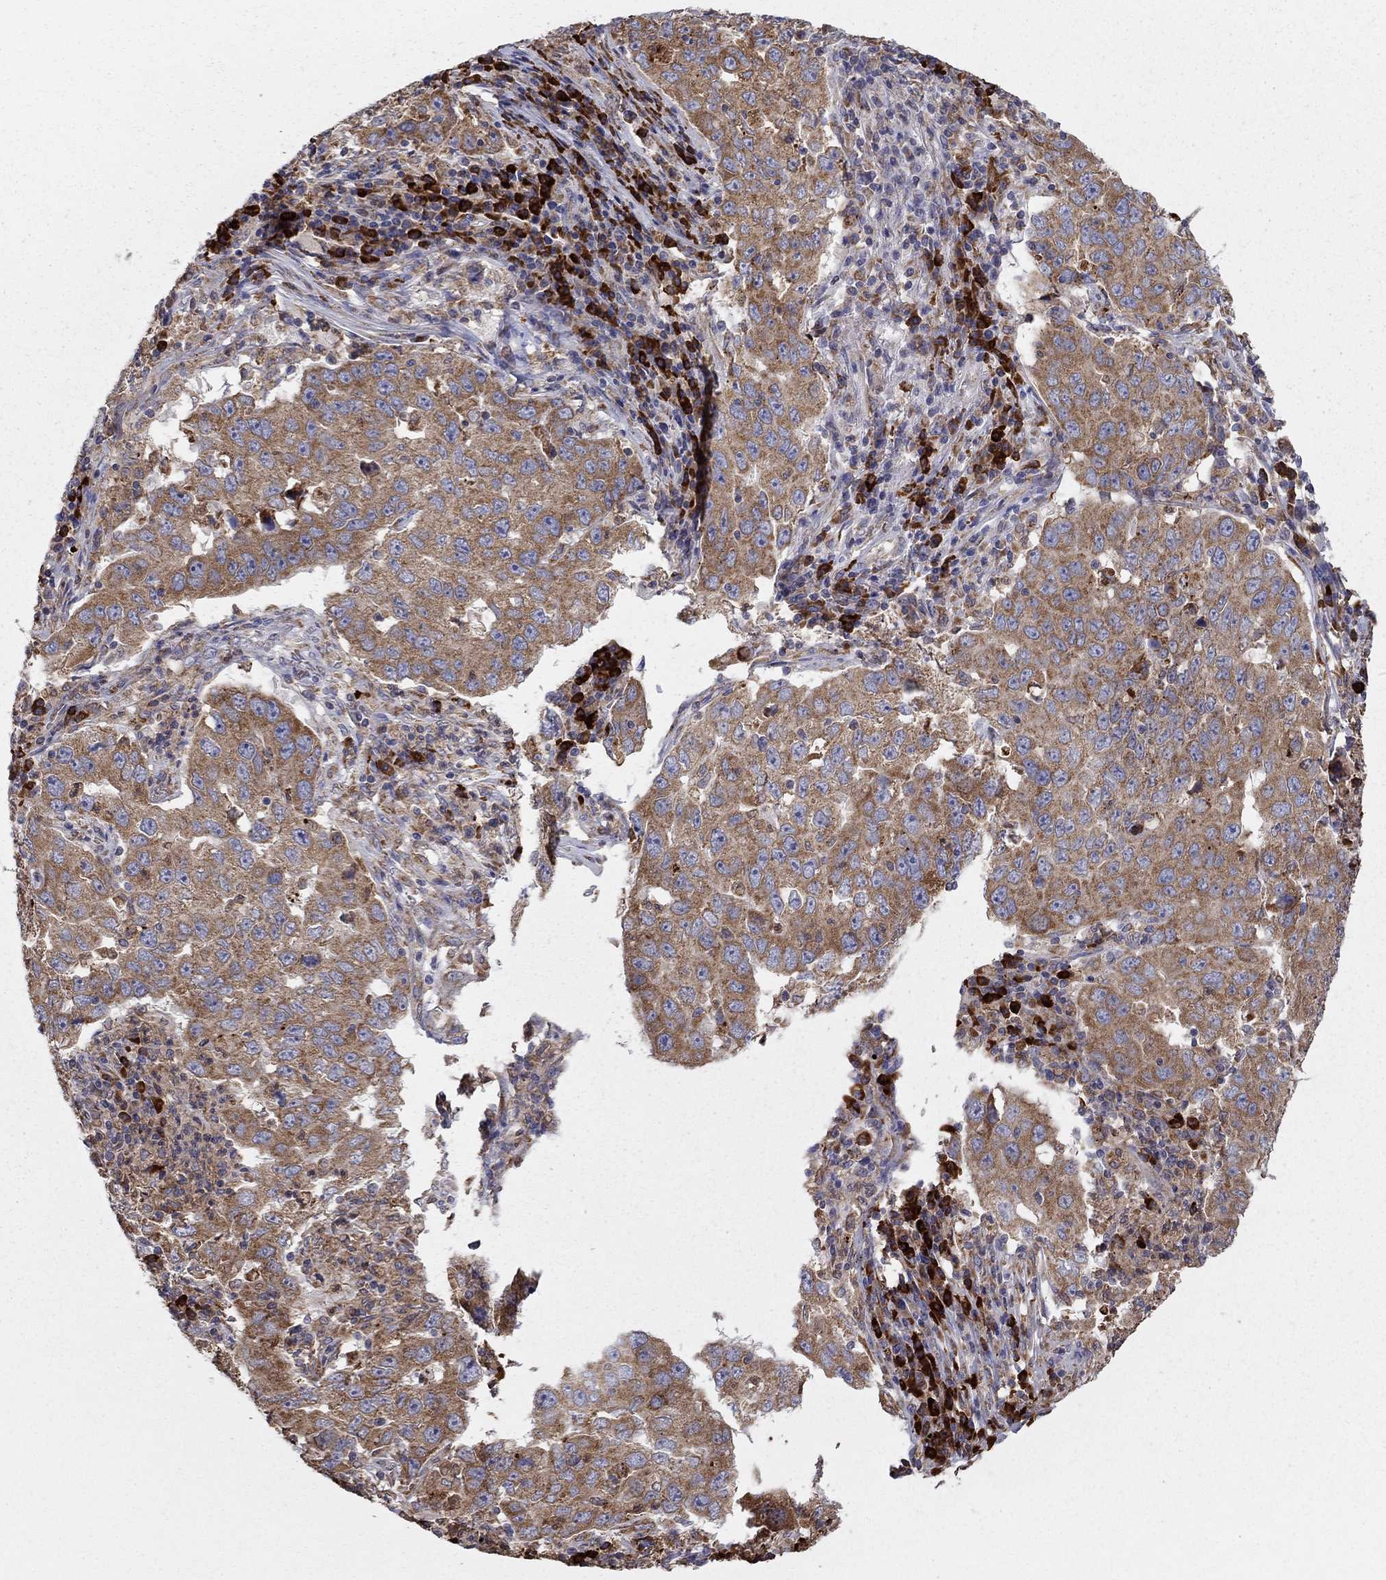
{"staining": {"intensity": "moderate", "quantity": ">75%", "location": "cytoplasmic/membranous"}, "tissue": "lung cancer", "cell_type": "Tumor cells", "image_type": "cancer", "snomed": [{"axis": "morphology", "description": "Adenocarcinoma, NOS"}, {"axis": "topography", "description": "Lung"}], "caption": "Protein analysis of lung cancer (adenocarcinoma) tissue demonstrates moderate cytoplasmic/membranous positivity in about >75% of tumor cells.", "gene": "PRDX4", "patient": {"sex": "male", "age": 73}}